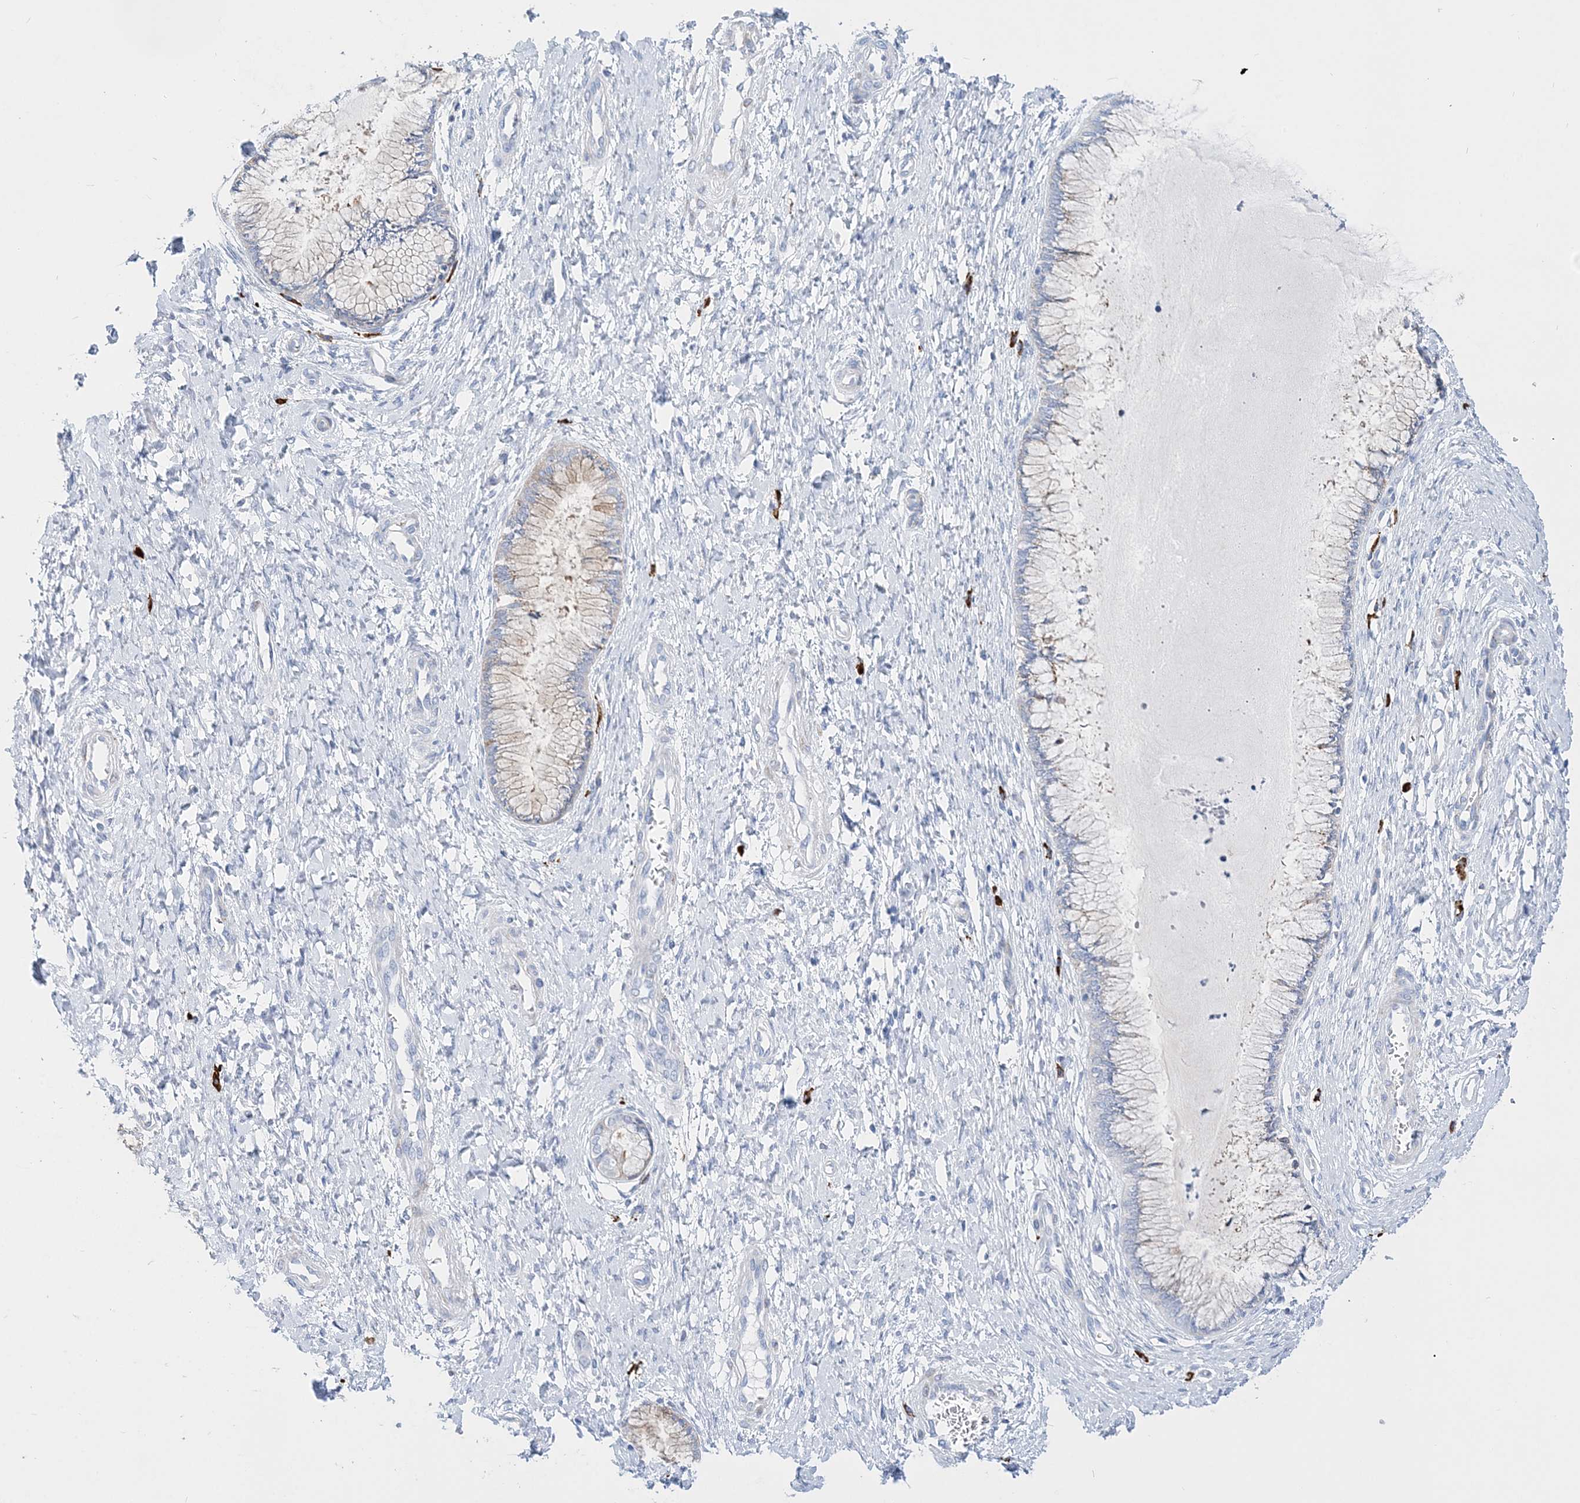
{"staining": {"intensity": "weak", "quantity": "<25%", "location": "cytoplasmic/membranous"}, "tissue": "cervix", "cell_type": "Glandular cells", "image_type": "normal", "snomed": [{"axis": "morphology", "description": "Normal tissue, NOS"}, {"axis": "topography", "description": "Cervix"}], "caption": "Cervix stained for a protein using immunohistochemistry displays no staining glandular cells.", "gene": "TSPYL6", "patient": {"sex": "female", "age": 55}}